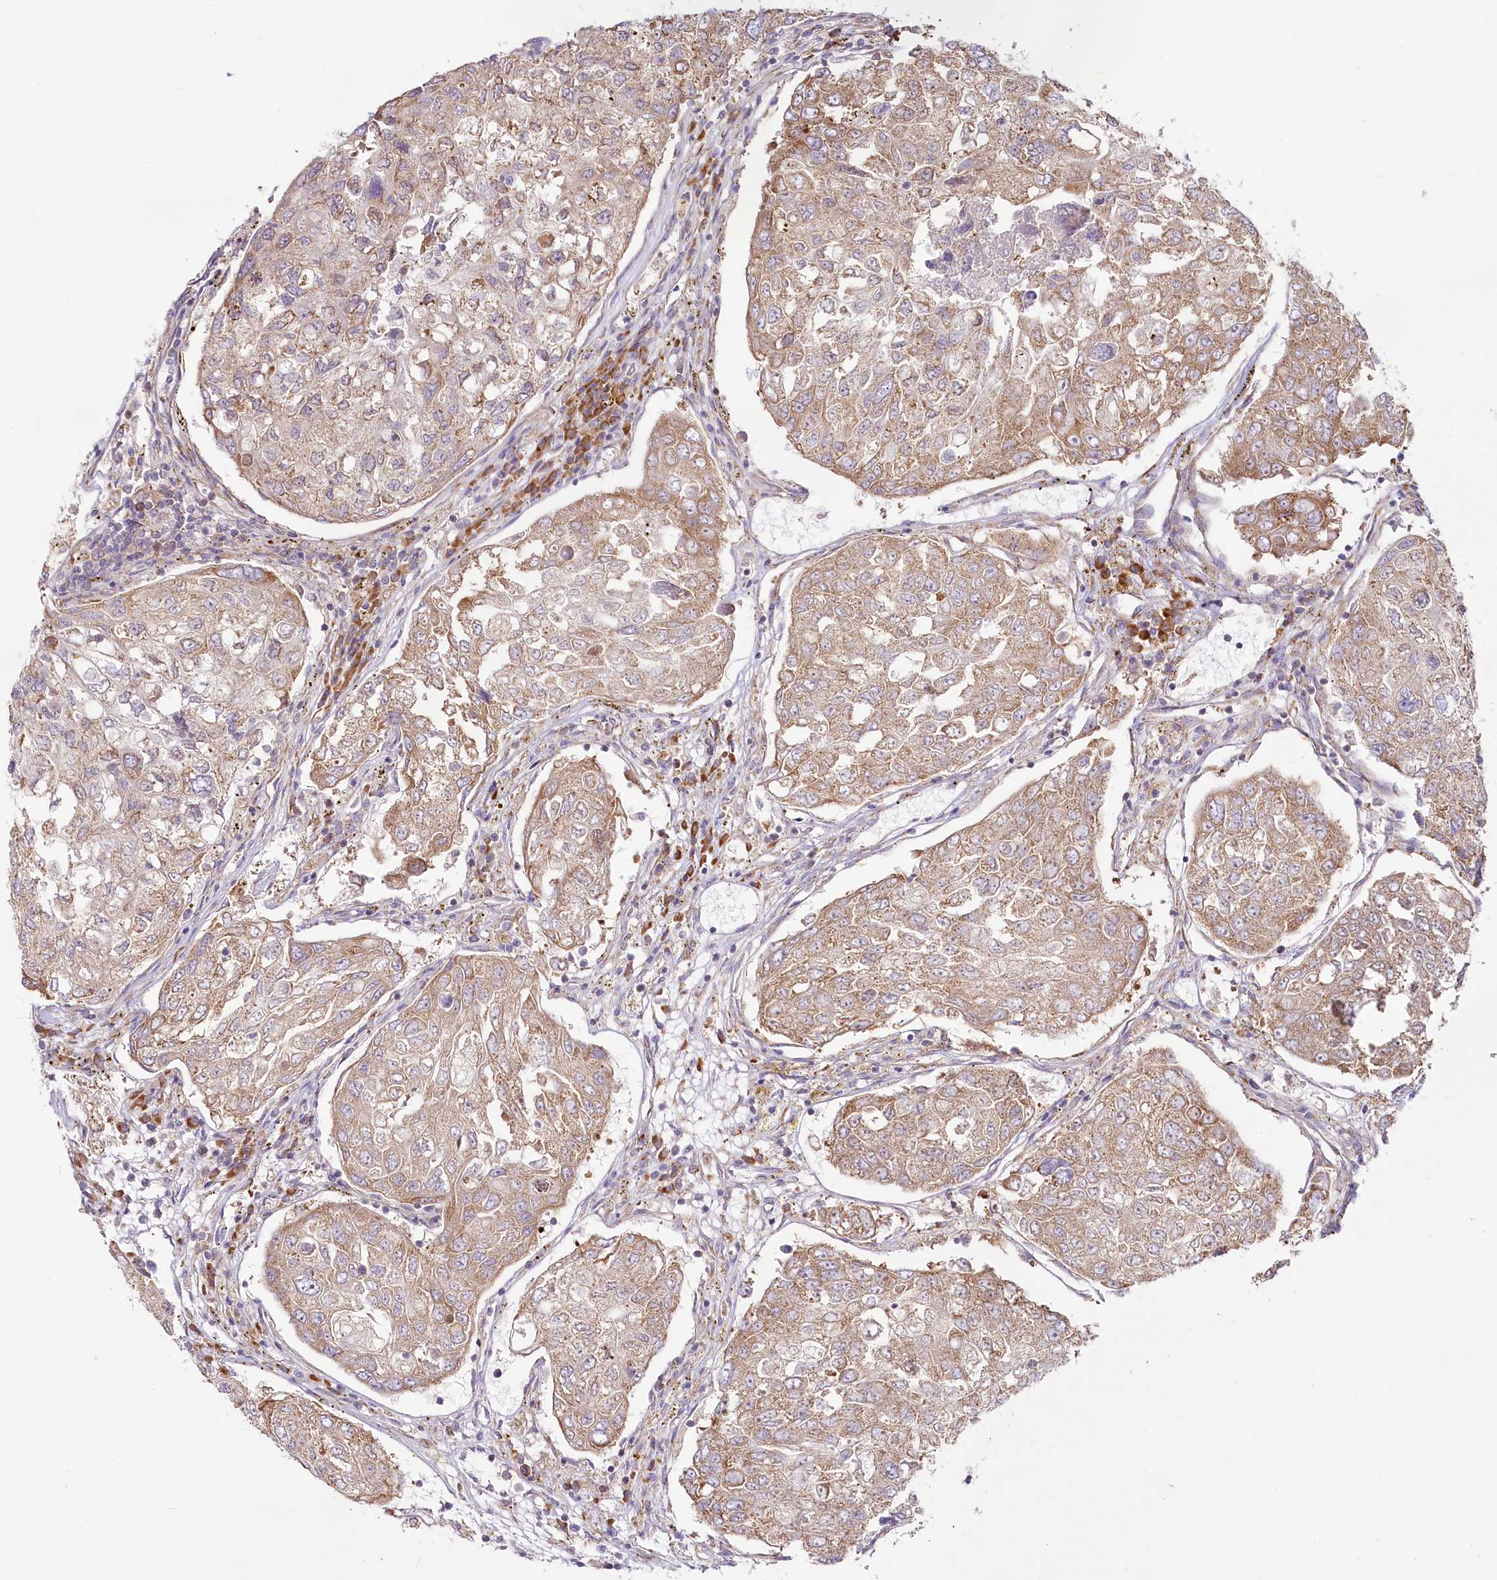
{"staining": {"intensity": "moderate", "quantity": ">75%", "location": "cytoplasmic/membranous"}, "tissue": "urothelial cancer", "cell_type": "Tumor cells", "image_type": "cancer", "snomed": [{"axis": "morphology", "description": "Urothelial carcinoma, High grade"}, {"axis": "topography", "description": "Lymph node"}, {"axis": "topography", "description": "Urinary bladder"}], "caption": "Tumor cells demonstrate moderate cytoplasmic/membranous expression in approximately >75% of cells in urothelial carcinoma (high-grade). (Brightfield microscopy of DAB IHC at high magnification).", "gene": "HARS2", "patient": {"sex": "male", "age": 51}}